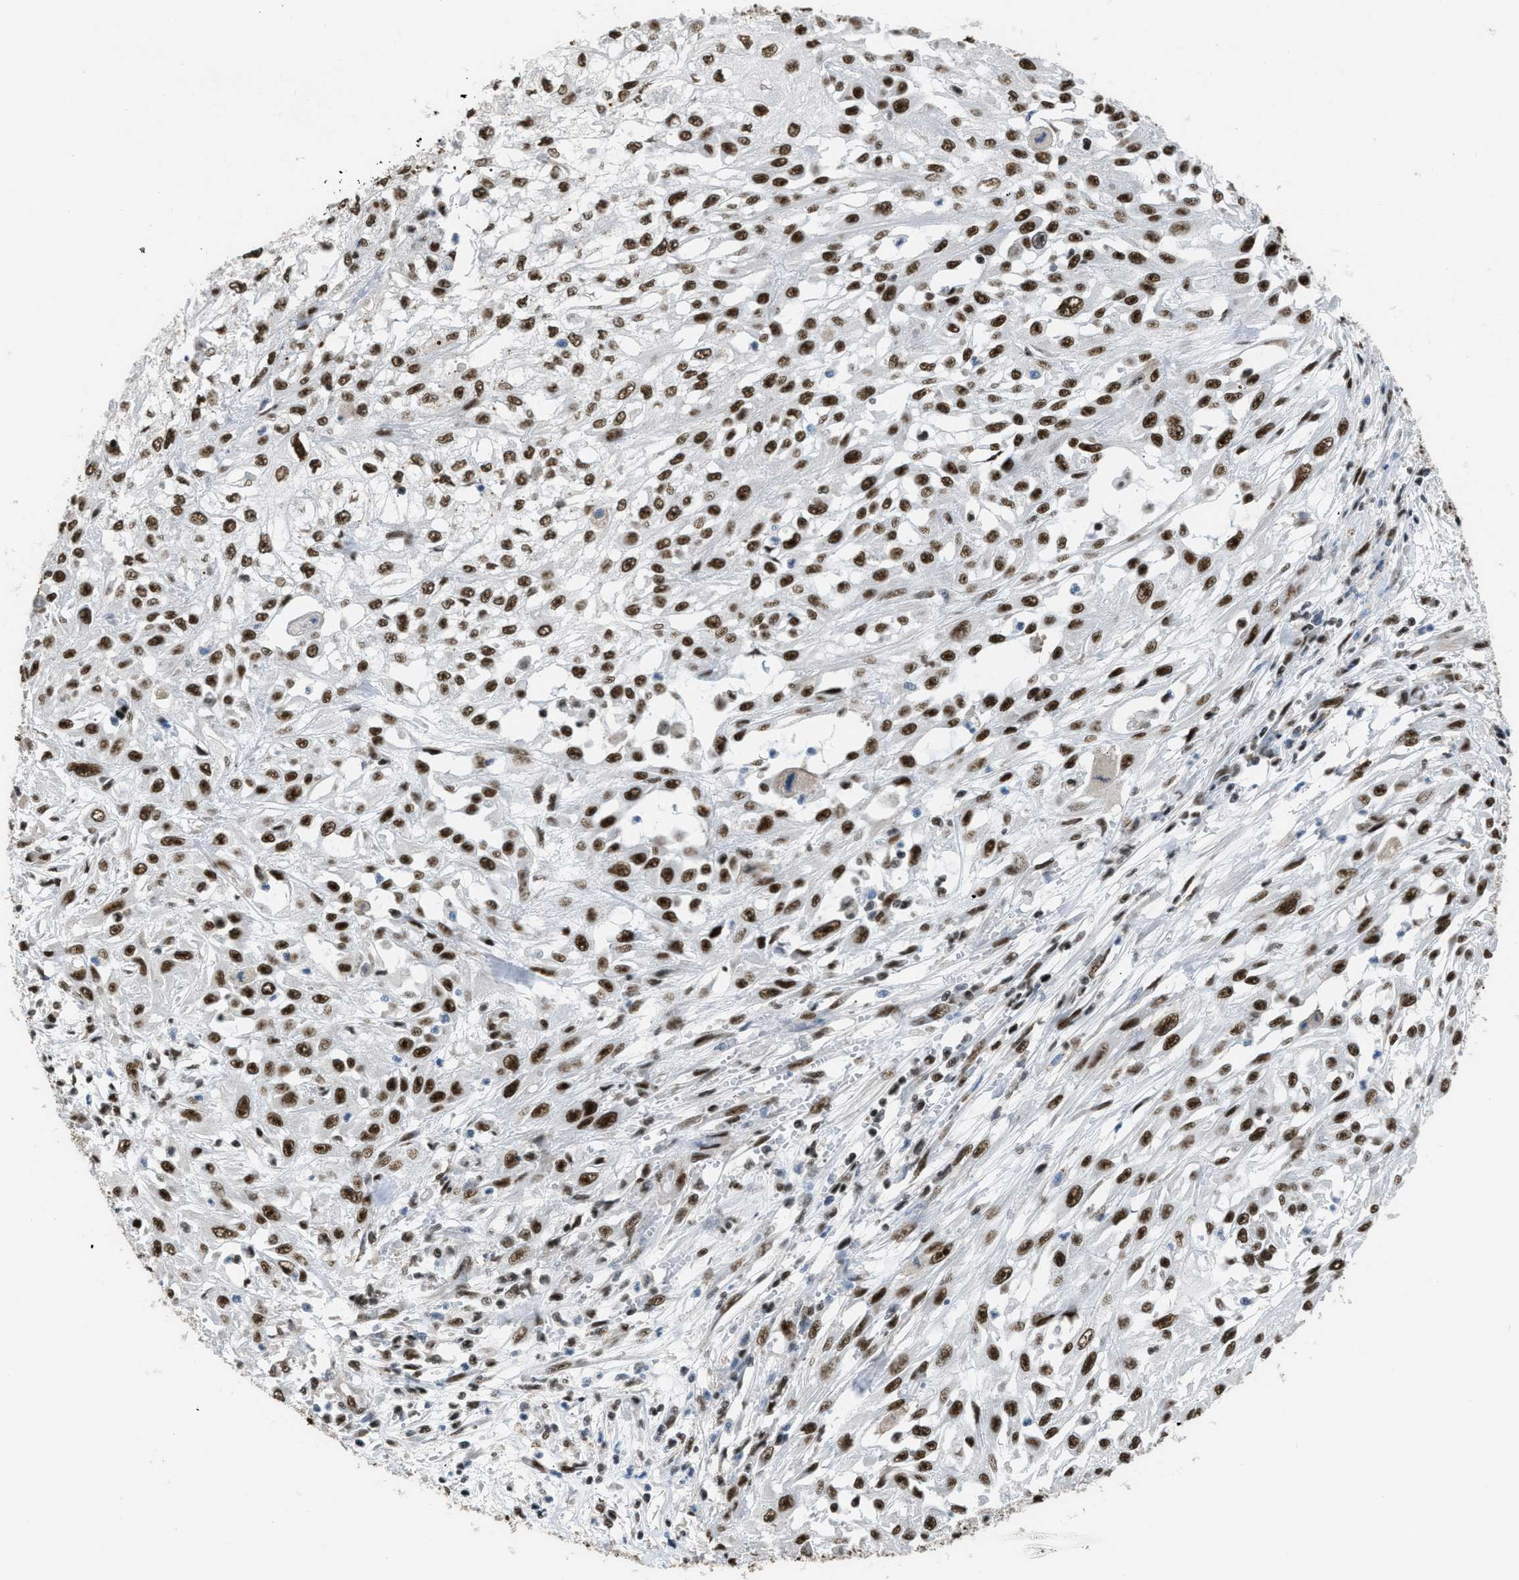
{"staining": {"intensity": "strong", "quantity": ">75%", "location": "nuclear"}, "tissue": "skin cancer", "cell_type": "Tumor cells", "image_type": "cancer", "snomed": [{"axis": "morphology", "description": "Squamous cell carcinoma, NOS"}, {"axis": "morphology", "description": "Squamous cell carcinoma, metastatic, NOS"}, {"axis": "topography", "description": "Skin"}, {"axis": "topography", "description": "Lymph node"}], "caption": "There is high levels of strong nuclear expression in tumor cells of skin metastatic squamous cell carcinoma, as demonstrated by immunohistochemical staining (brown color).", "gene": "SCAF4", "patient": {"sex": "male", "age": 75}}